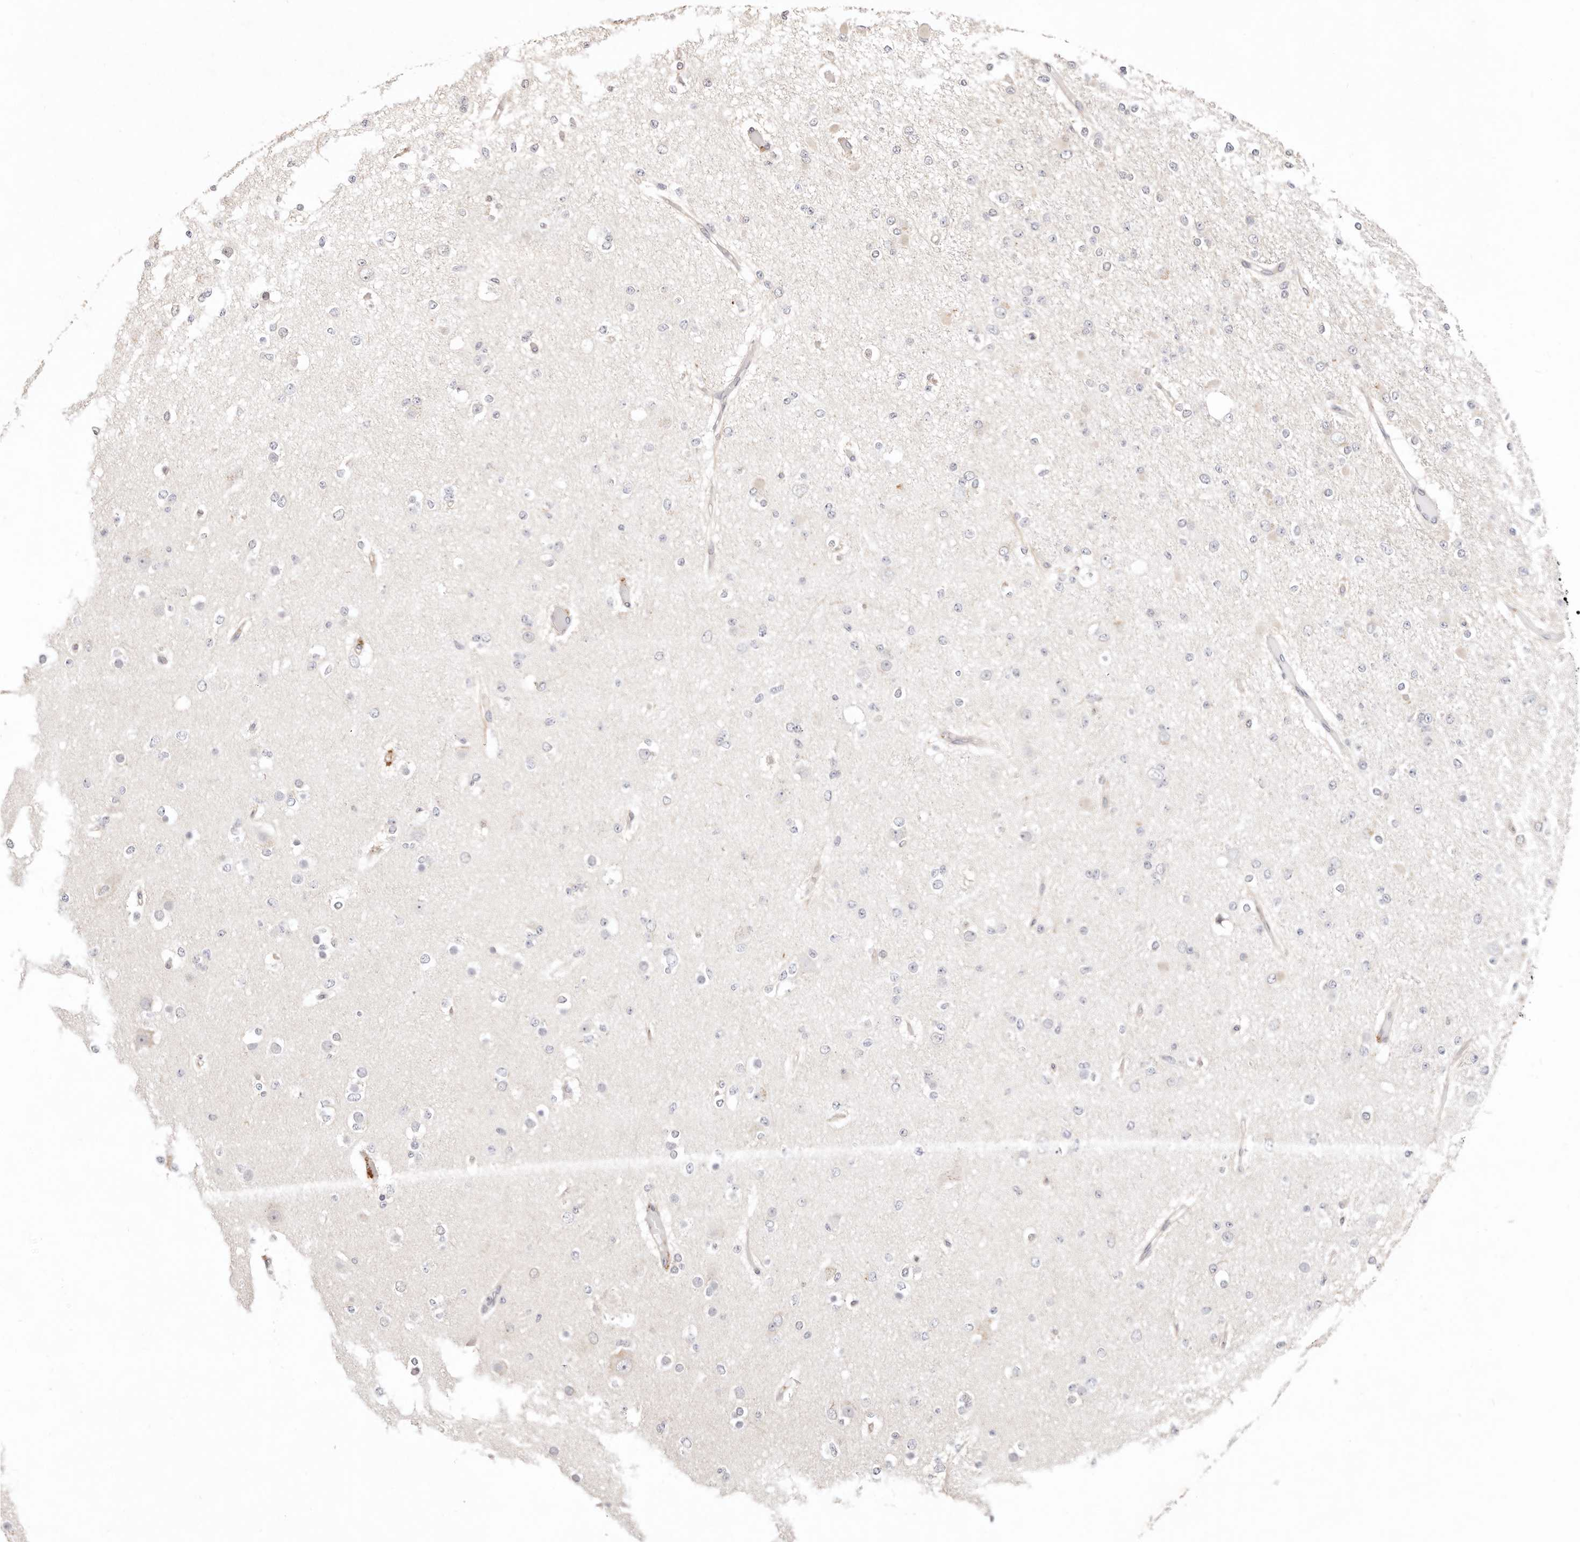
{"staining": {"intensity": "negative", "quantity": "none", "location": "none"}, "tissue": "glioma", "cell_type": "Tumor cells", "image_type": "cancer", "snomed": [{"axis": "morphology", "description": "Glioma, malignant, Low grade"}, {"axis": "topography", "description": "Brain"}], "caption": "Image shows no significant protein staining in tumor cells of low-grade glioma (malignant).", "gene": "ZRANB1", "patient": {"sex": "female", "age": 22}}